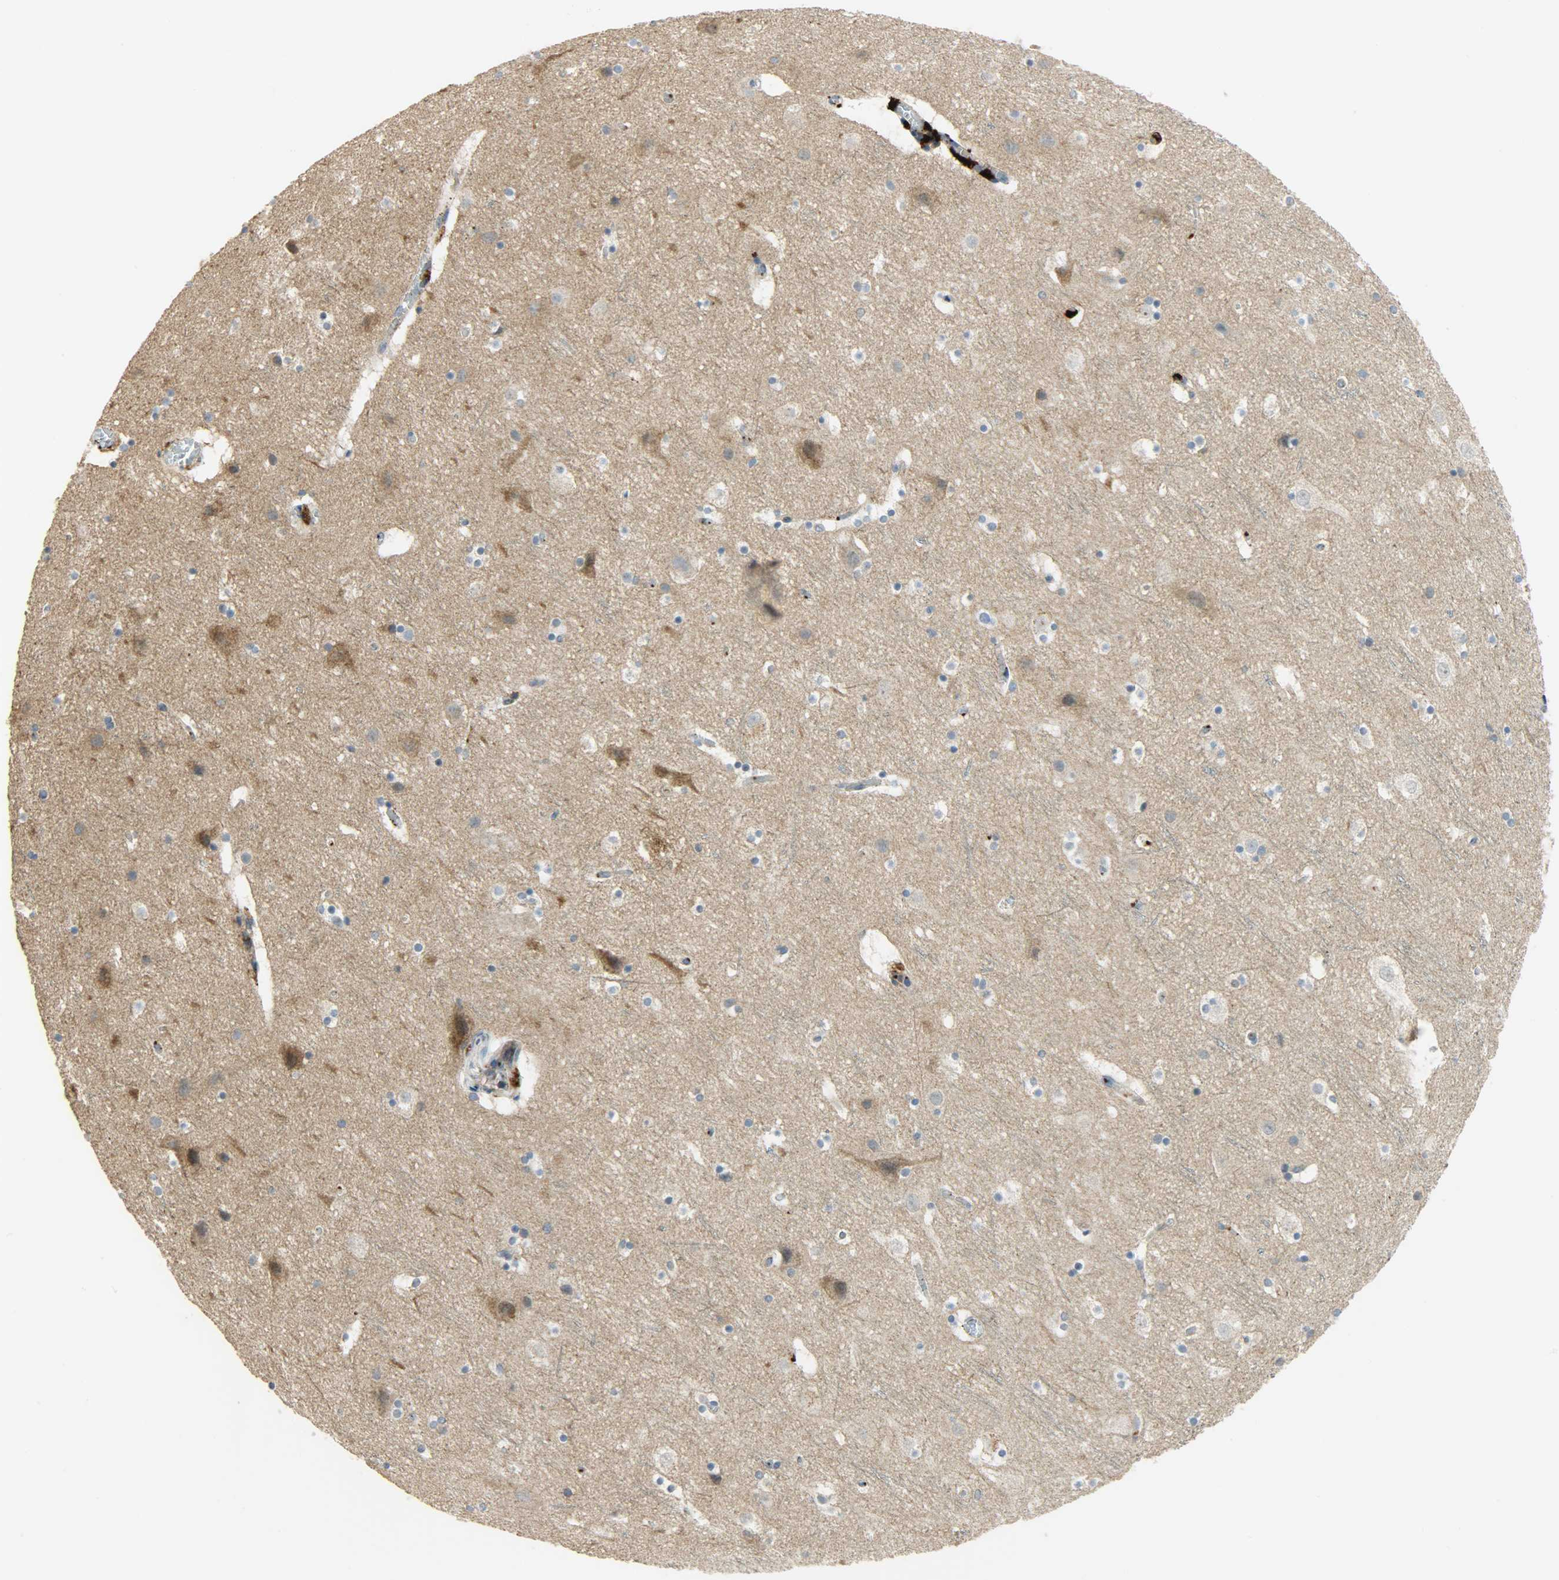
{"staining": {"intensity": "negative", "quantity": "none", "location": "none"}, "tissue": "cerebral cortex", "cell_type": "Endothelial cells", "image_type": "normal", "snomed": [{"axis": "morphology", "description": "Normal tissue, NOS"}, {"axis": "topography", "description": "Cerebral cortex"}], "caption": "The IHC image has no significant expression in endothelial cells of cerebral cortex.", "gene": "GIT2", "patient": {"sex": "male", "age": 45}}